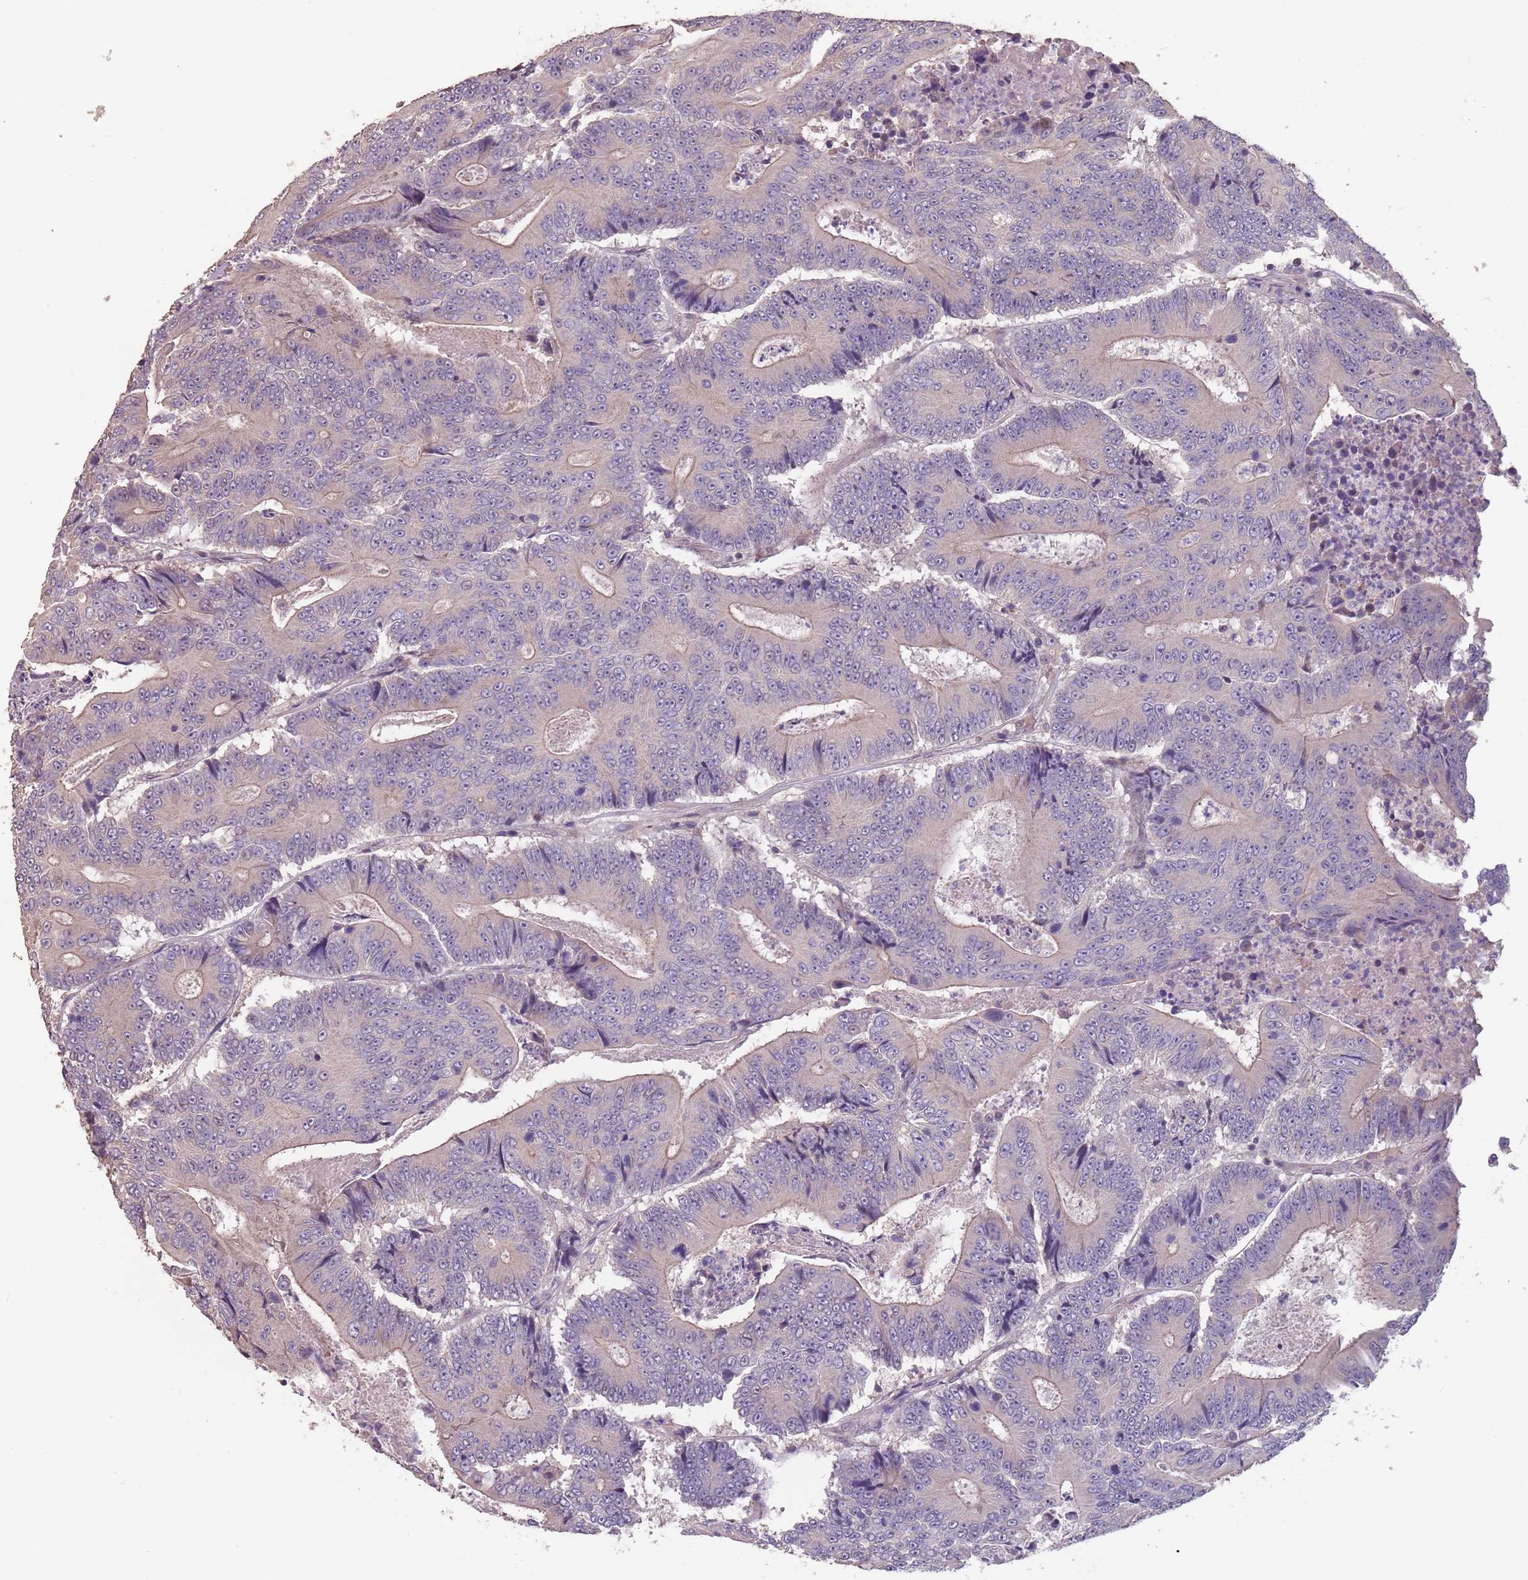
{"staining": {"intensity": "negative", "quantity": "none", "location": "none"}, "tissue": "colorectal cancer", "cell_type": "Tumor cells", "image_type": "cancer", "snomed": [{"axis": "morphology", "description": "Adenocarcinoma, NOS"}, {"axis": "topography", "description": "Colon"}], "caption": "Immunohistochemical staining of colorectal adenocarcinoma exhibits no significant positivity in tumor cells.", "gene": "MBD3L1", "patient": {"sex": "male", "age": 83}}